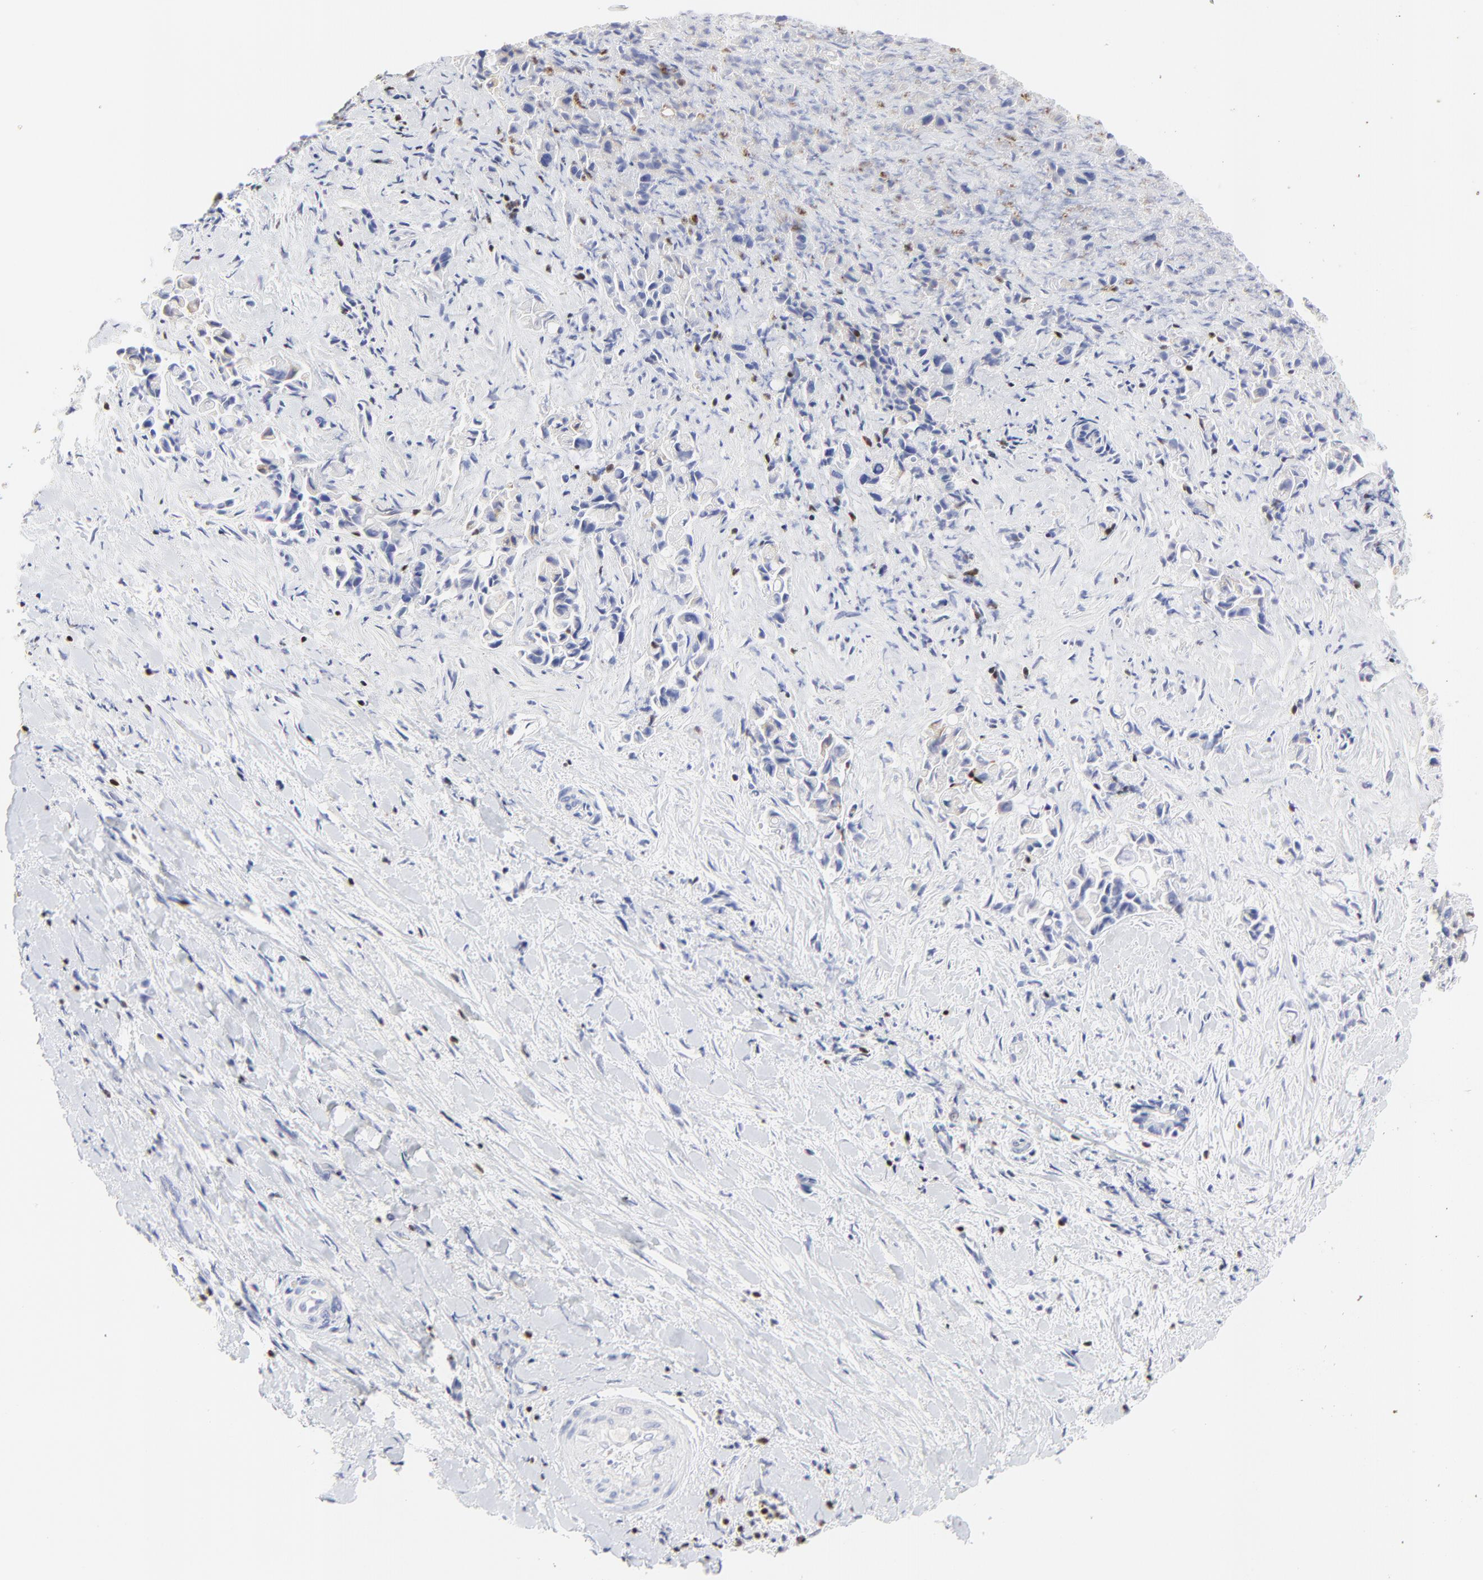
{"staining": {"intensity": "negative", "quantity": "none", "location": "none"}, "tissue": "liver cancer", "cell_type": "Tumor cells", "image_type": "cancer", "snomed": [{"axis": "morphology", "description": "Cholangiocarcinoma"}, {"axis": "topography", "description": "Liver"}], "caption": "This is a photomicrograph of immunohistochemistry staining of cholangiocarcinoma (liver), which shows no staining in tumor cells.", "gene": "ZAP70", "patient": {"sex": "male", "age": 57}}